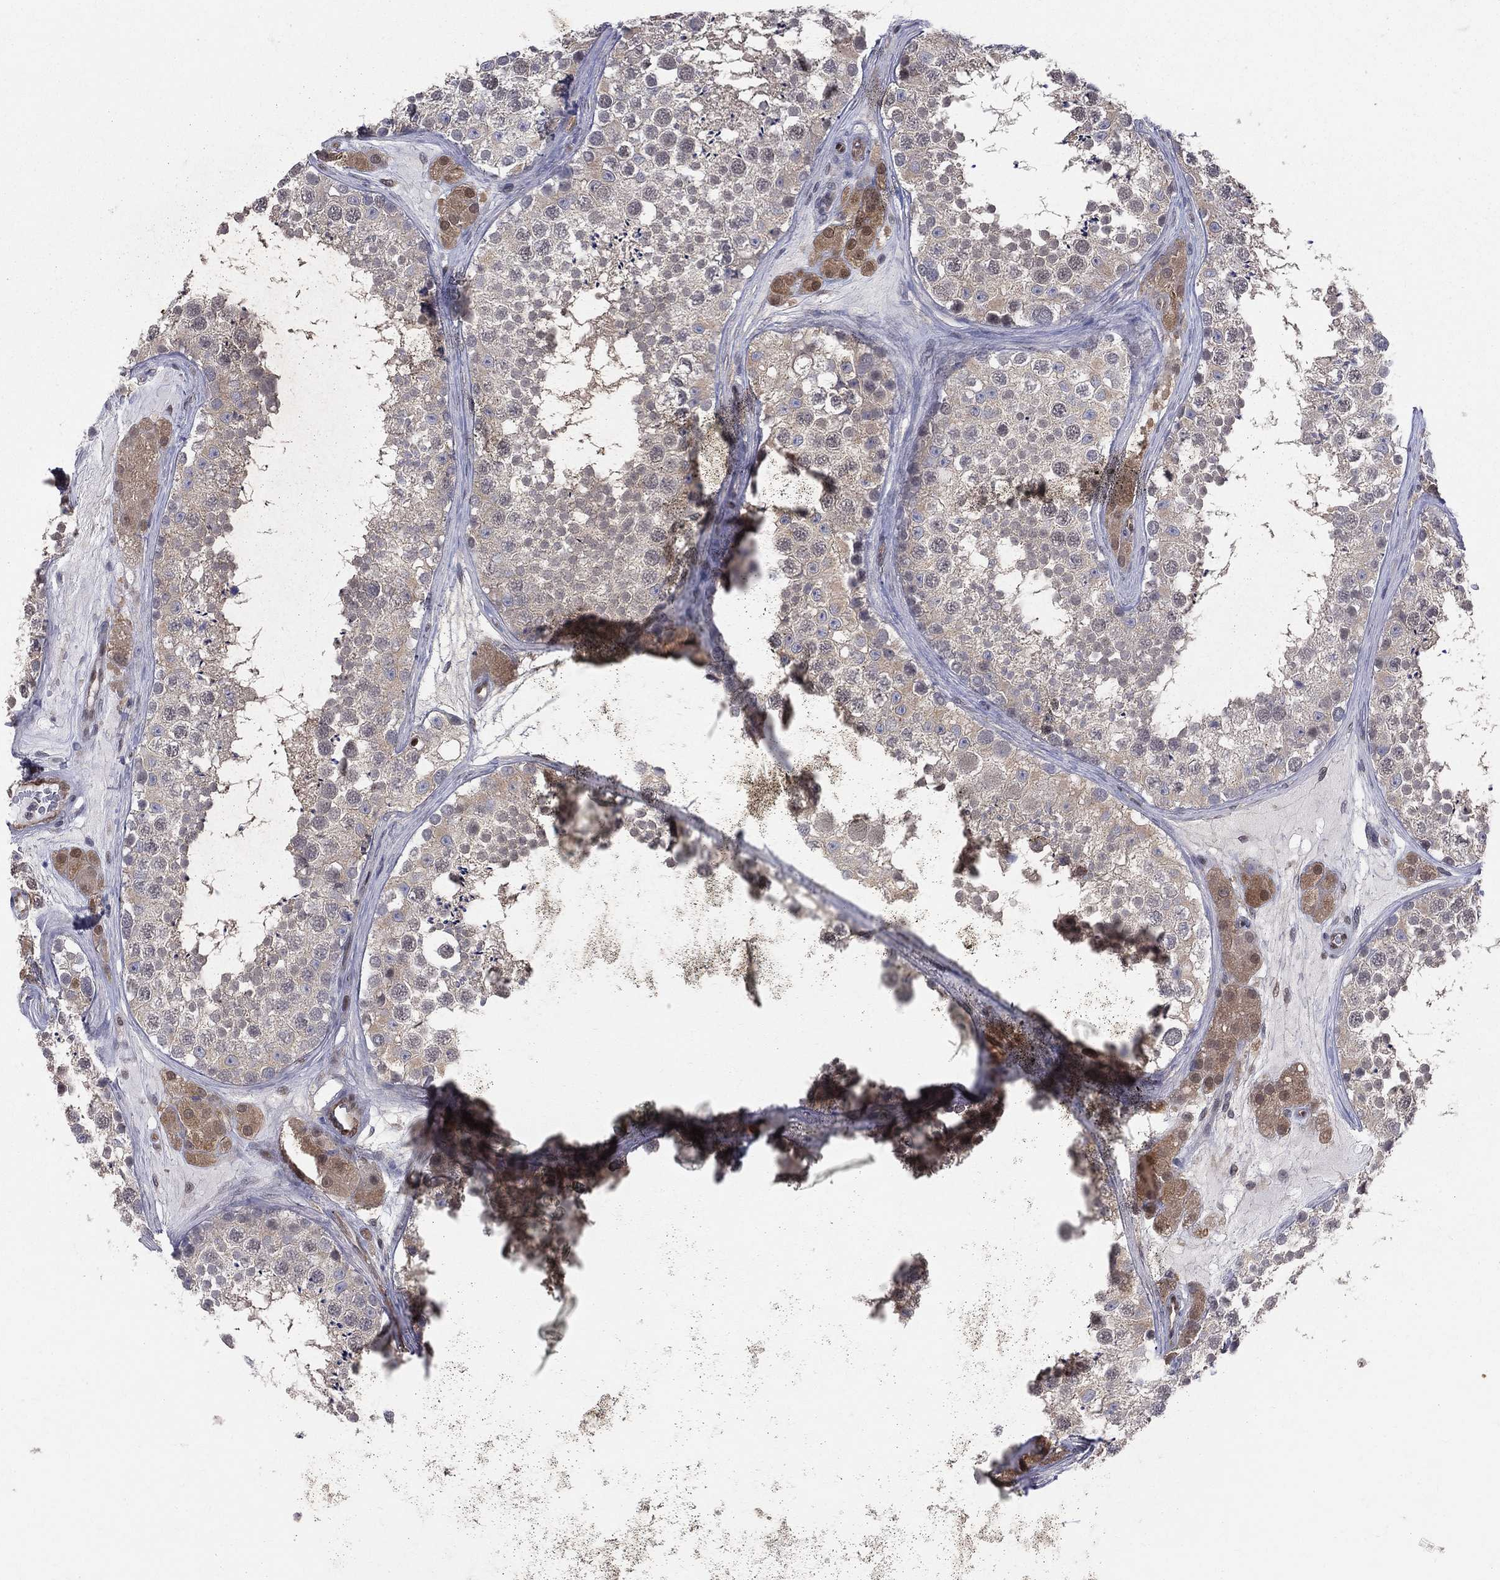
{"staining": {"intensity": "weak", "quantity": "<25%", "location": "cytoplasmic/membranous"}, "tissue": "testis", "cell_type": "Cells in seminiferous ducts", "image_type": "normal", "snomed": [{"axis": "morphology", "description": "Normal tissue, NOS"}, {"axis": "topography", "description": "Testis"}], "caption": "Human testis stained for a protein using immunohistochemistry shows no expression in cells in seminiferous ducts.", "gene": "GMPR2", "patient": {"sex": "male", "age": 41}}